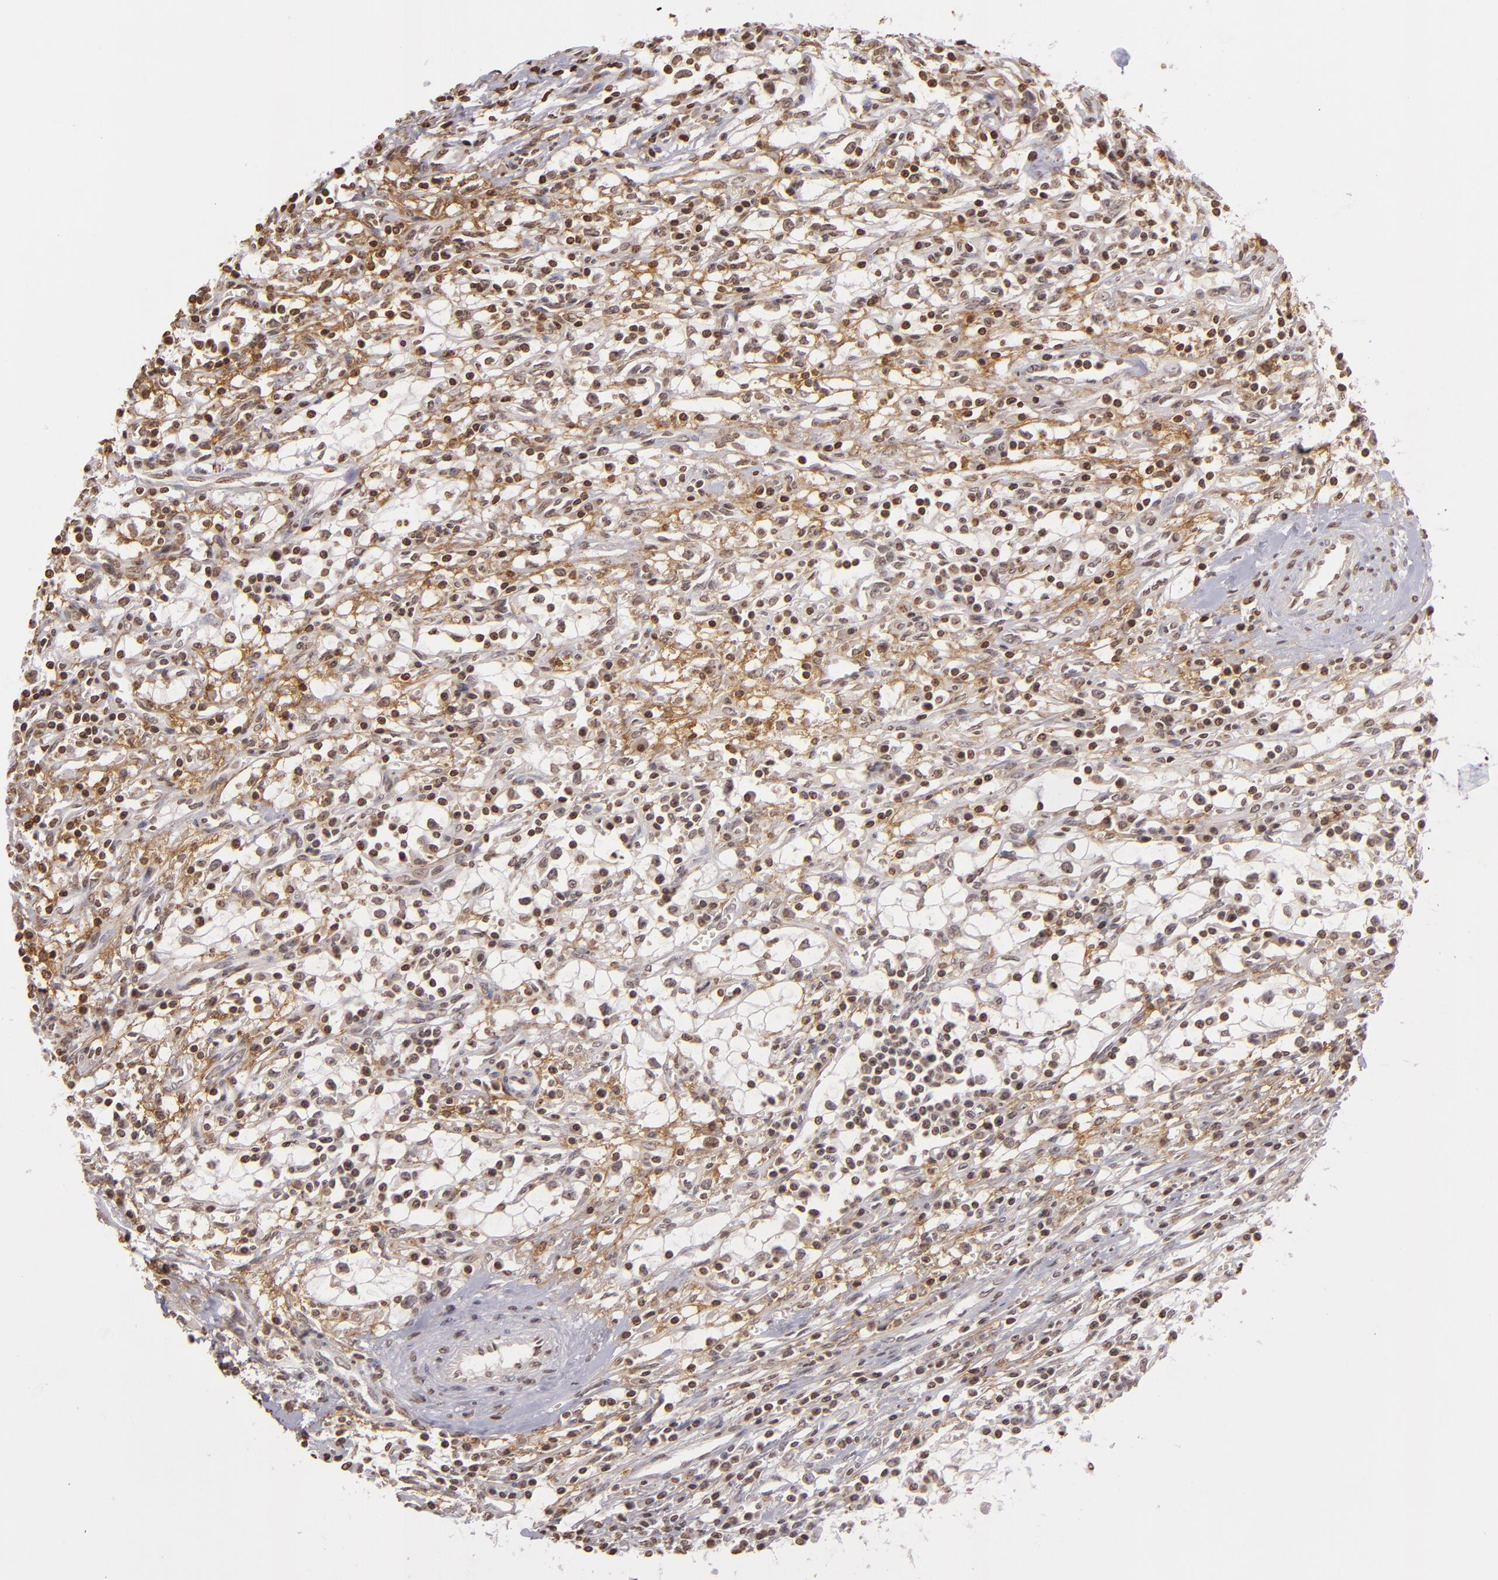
{"staining": {"intensity": "weak", "quantity": "25%-75%", "location": "nuclear"}, "tissue": "renal cancer", "cell_type": "Tumor cells", "image_type": "cancer", "snomed": [{"axis": "morphology", "description": "Adenocarcinoma, NOS"}, {"axis": "topography", "description": "Kidney"}], "caption": "Immunohistochemical staining of renal cancer (adenocarcinoma) shows weak nuclear protein staining in about 25%-75% of tumor cells.", "gene": "THRB", "patient": {"sex": "male", "age": 82}}